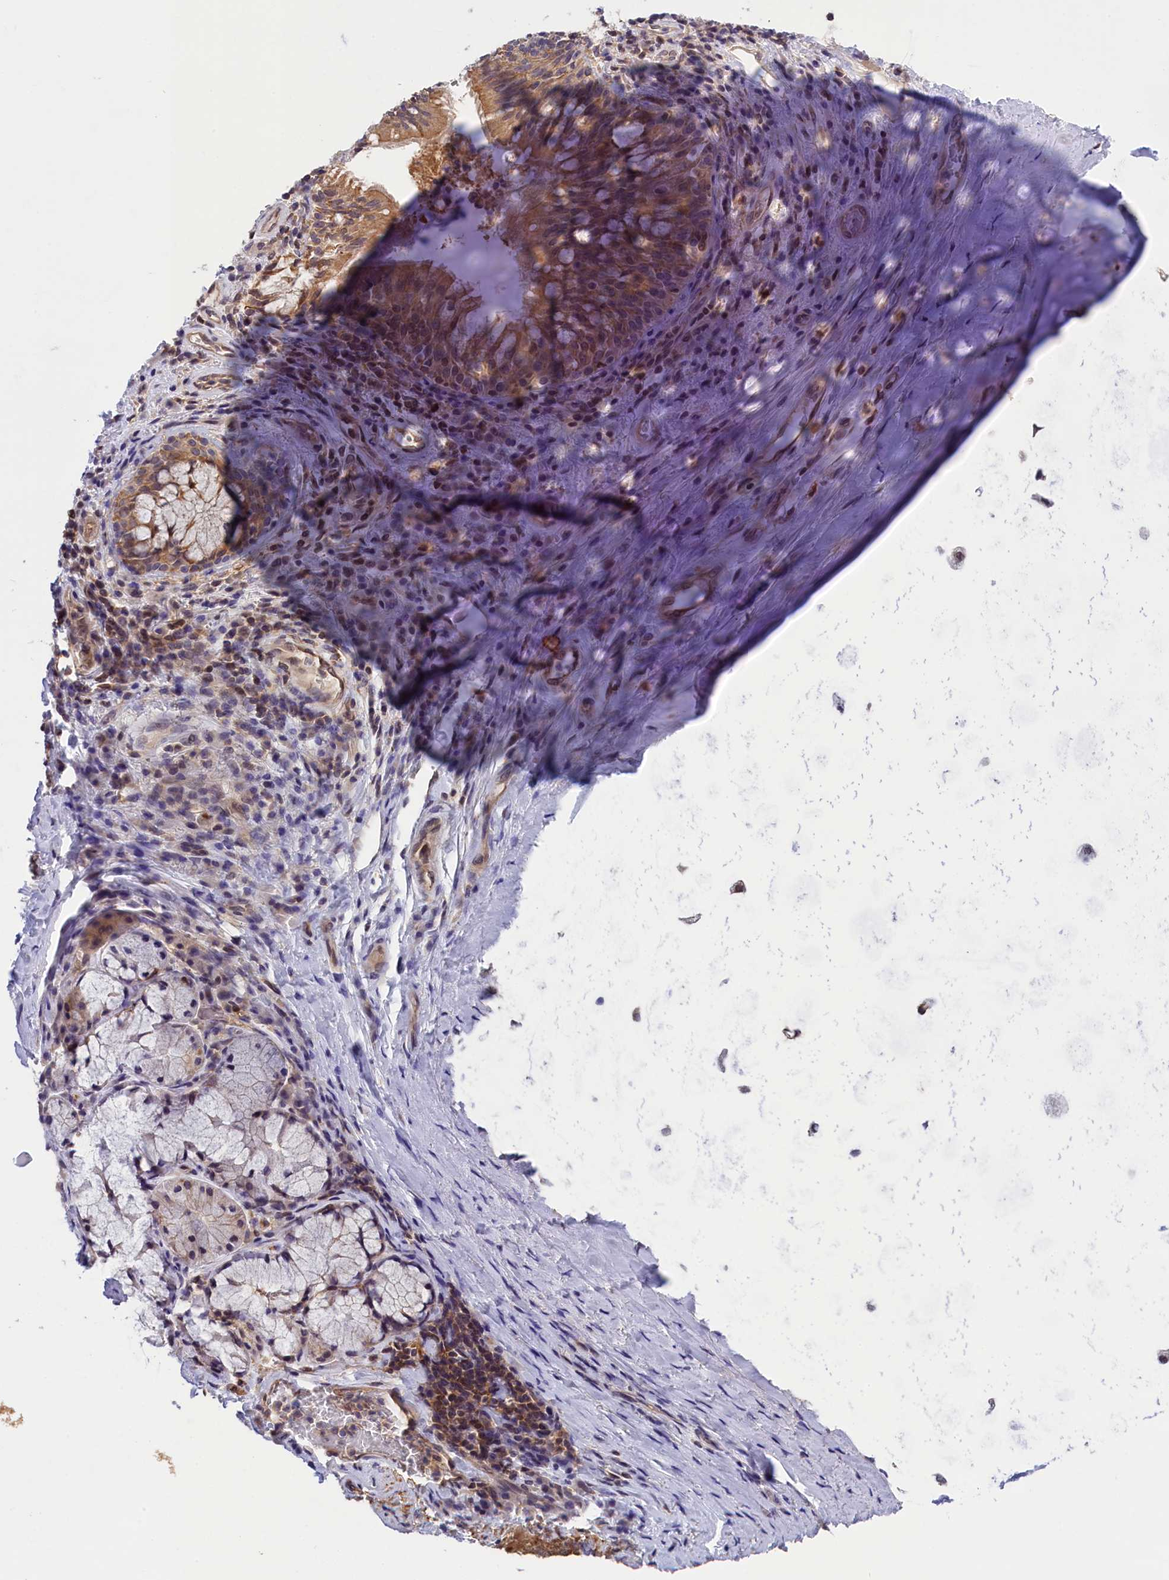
{"staining": {"intensity": "negative", "quantity": "none", "location": "none"}, "tissue": "adipose tissue", "cell_type": "Adipocytes", "image_type": "normal", "snomed": [{"axis": "morphology", "description": "Normal tissue, NOS"}, {"axis": "morphology", "description": "Squamous cell carcinoma, NOS"}, {"axis": "topography", "description": "Bronchus"}, {"axis": "topography", "description": "Lung"}], "caption": "The photomicrograph exhibits no staining of adipocytes in benign adipose tissue. The staining was performed using DAB to visualize the protein expression in brown, while the nuclei were stained in blue with hematoxylin (Magnification: 20x).", "gene": "TBCB", "patient": {"sex": "male", "age": 64}}